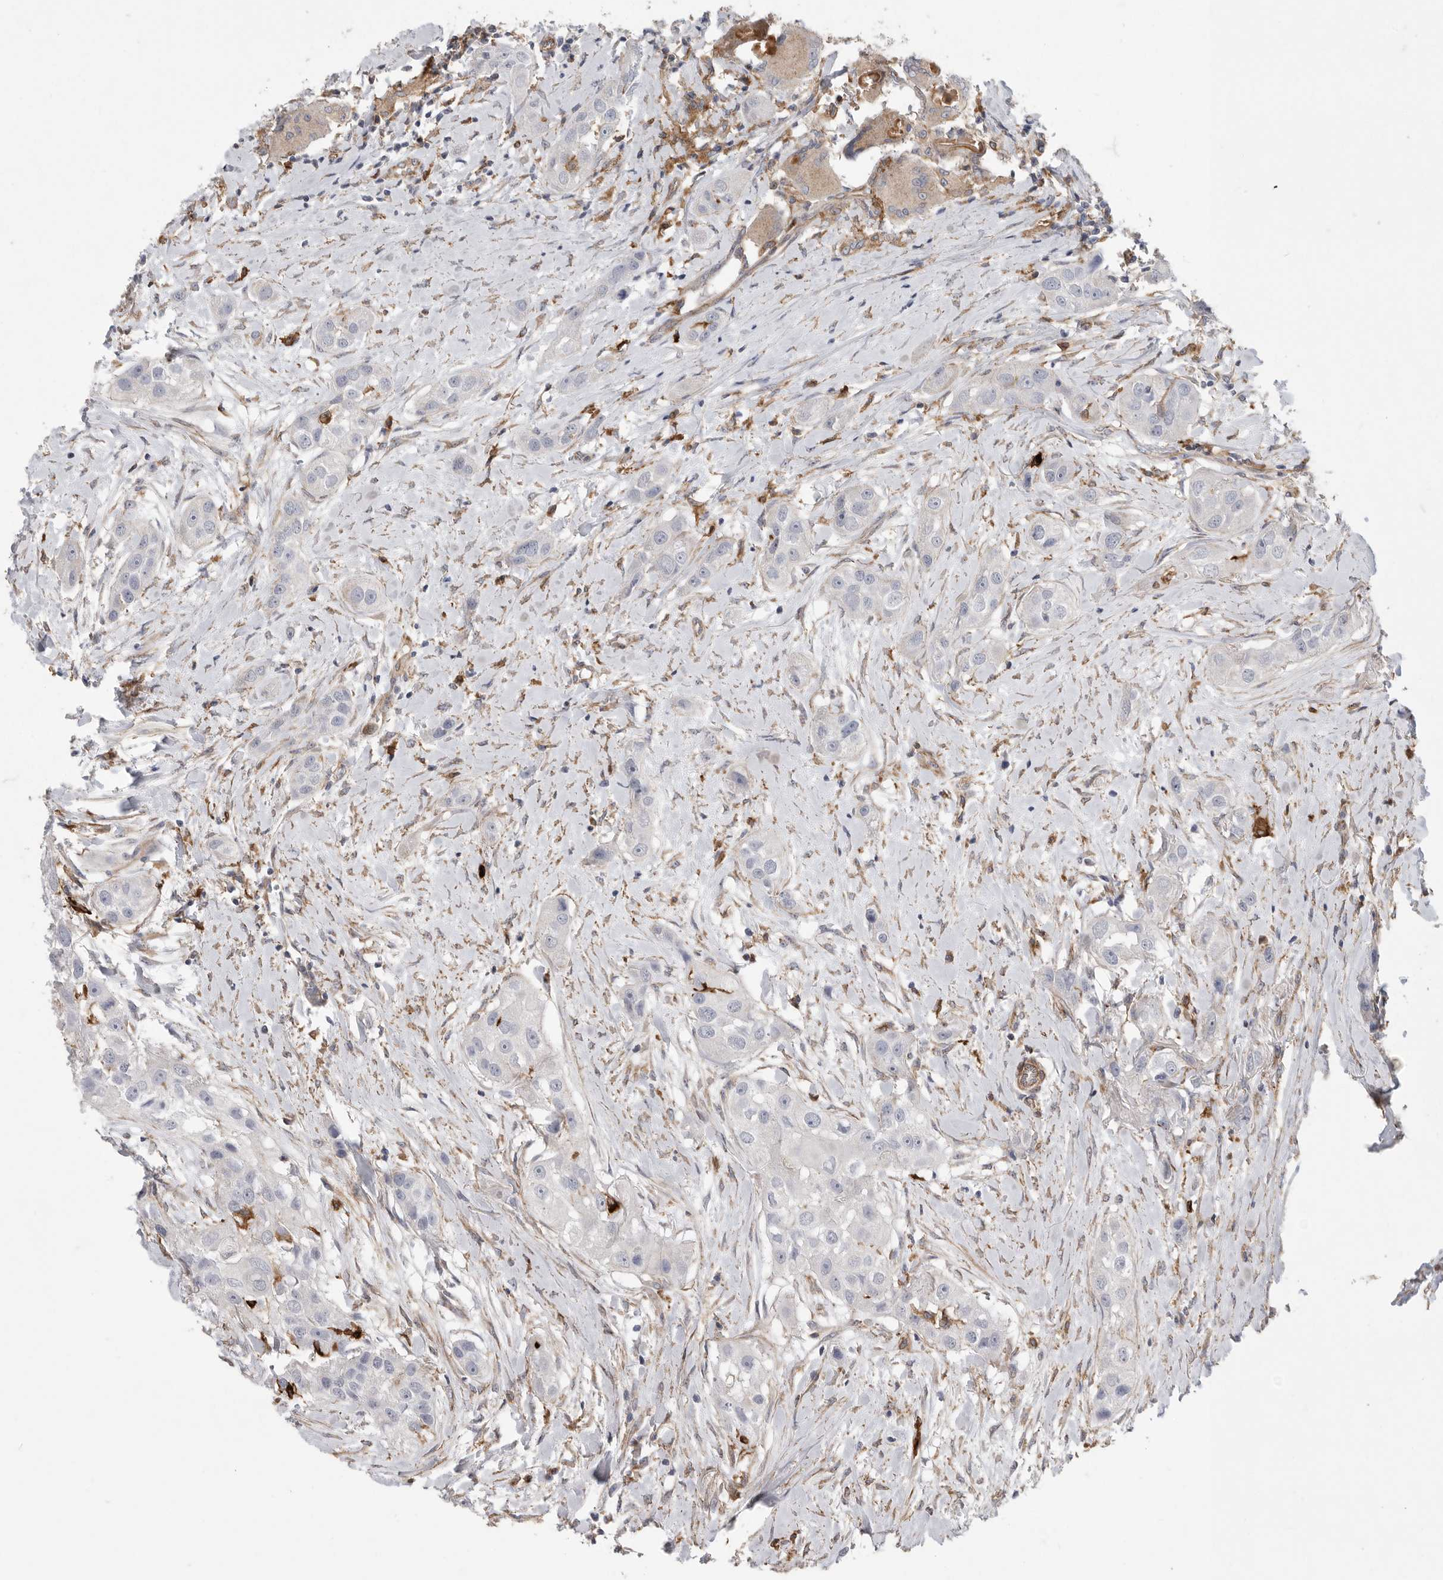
{"staining": {"intensity": "negative", "quantity": "none", "location": "none"}, "tissue": "head and neck cancer", "cell_type": "Tumor cells", "image_type": "cancer", "snomed": [{"axis": "morphology", "description": "Normal tissue, NOS"}, {"axis": "morphology", "description": "Squamous cell carcinoma, NOS"}, {"axis": "topography", "description": "Skeletal muscle"}, {"axis": "topography", "description": "Head-Neck"}], "caption": "Tumor cells show no significant protein staining in head and neck squamous cell carcinoma. The staining was performed using DAB (3,3'-diaminobenzidine) to visualize the protein expression in brown, while the nuclei were stained in blue with hematoxylin (Magnification: 20x).", "gene": "SIGLEC10", "patient": {"sex": "male", "age": 51}}